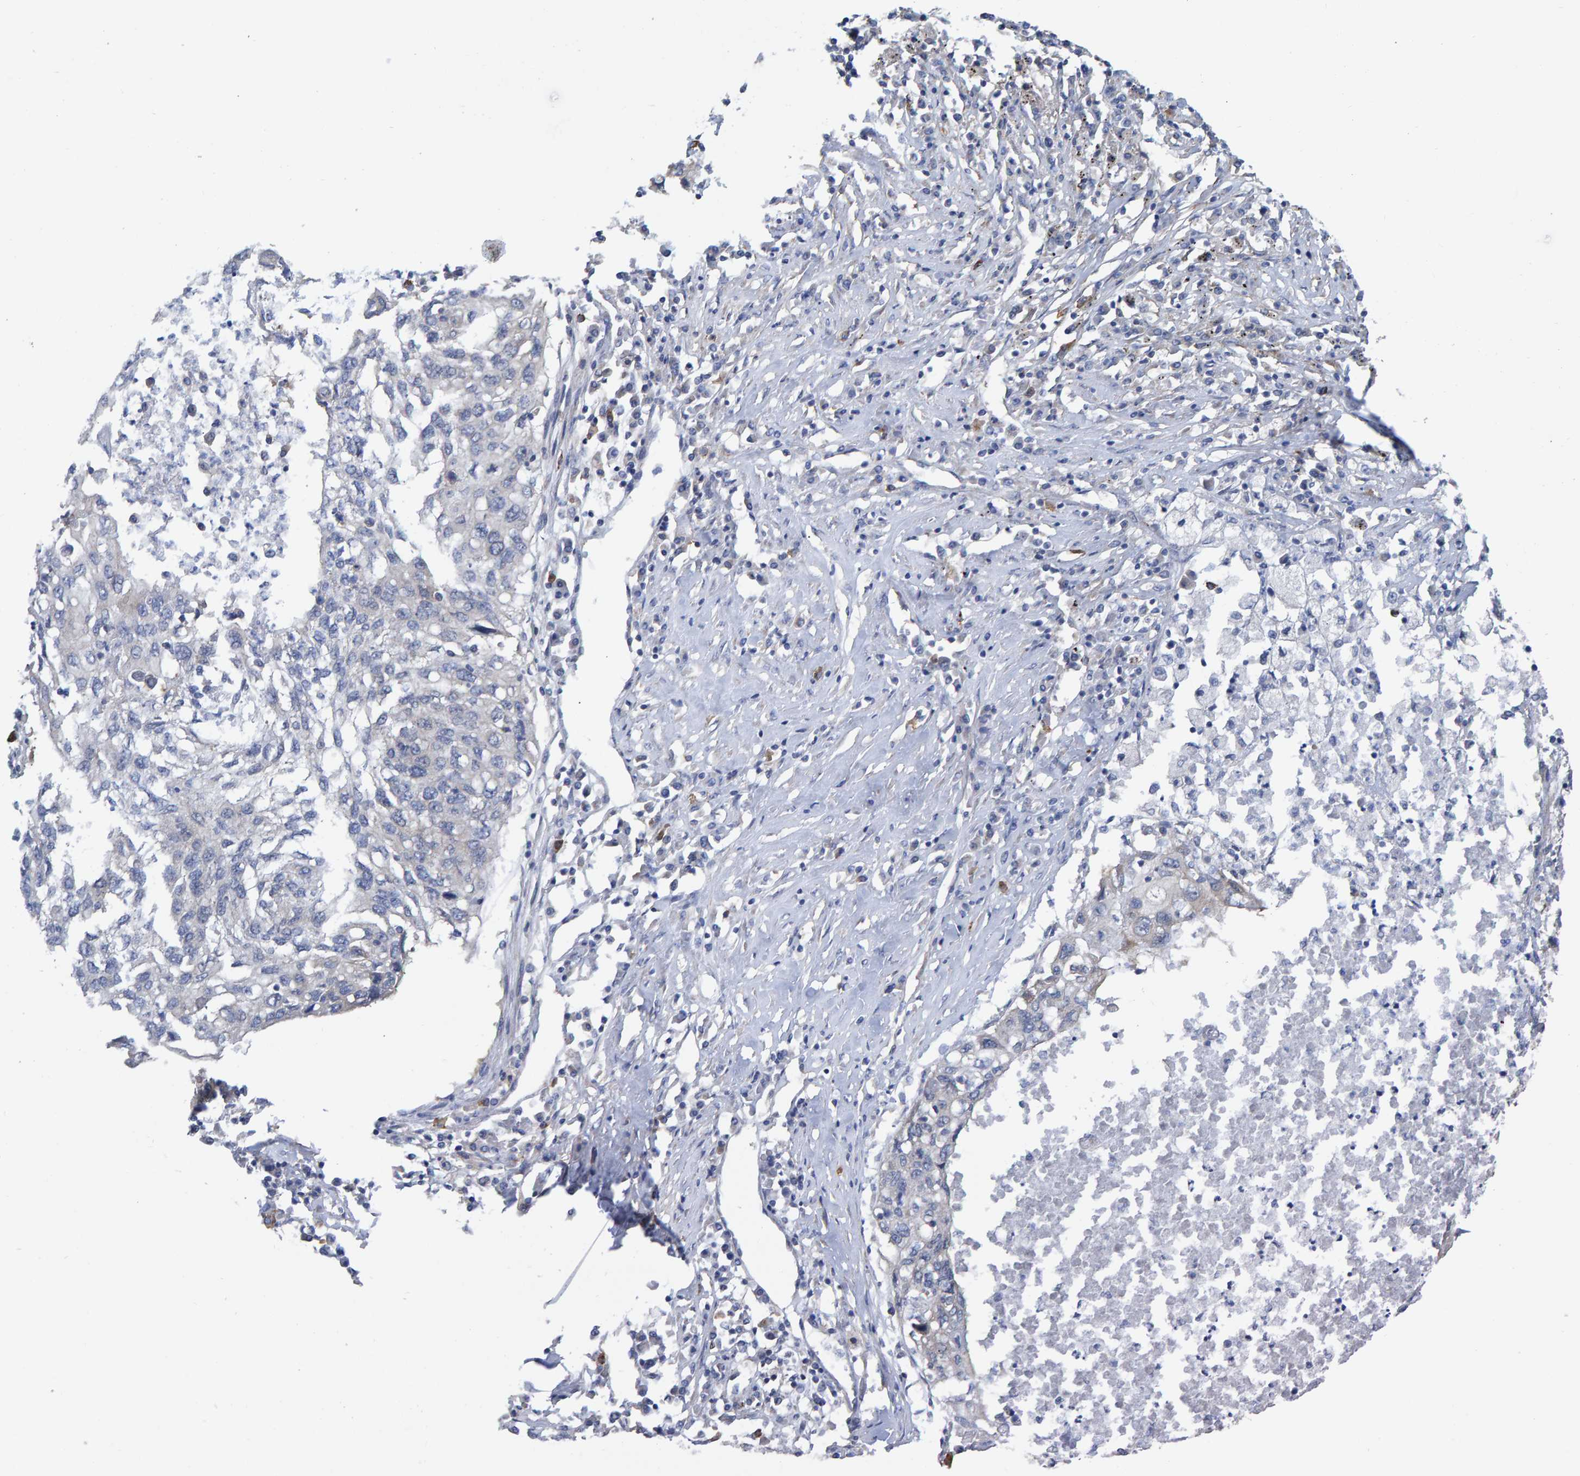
{"staining": {"intensity": "negative", "quantity": "none", "location": "none"}, "tissue": "lung cancer", "cell_type": "Tumor cells", "image_type": "cancer", "snomed": [{"axis": "morphology", "description": "Squamous cell carcinoma, NOS"}, {"axis": "topography", "description": "Lung"}], "caption": "High power microscopy micrograph of an immunohistochemistry histopathology image of lung squamous cell carcinoma, revealing no significant staining in tumor cells. (DAB immunohistochemistry (IHC) with hematoxylin counter stain).", "gene": "LRSAM1", "patient": {"sex": "female", "age": 63}}